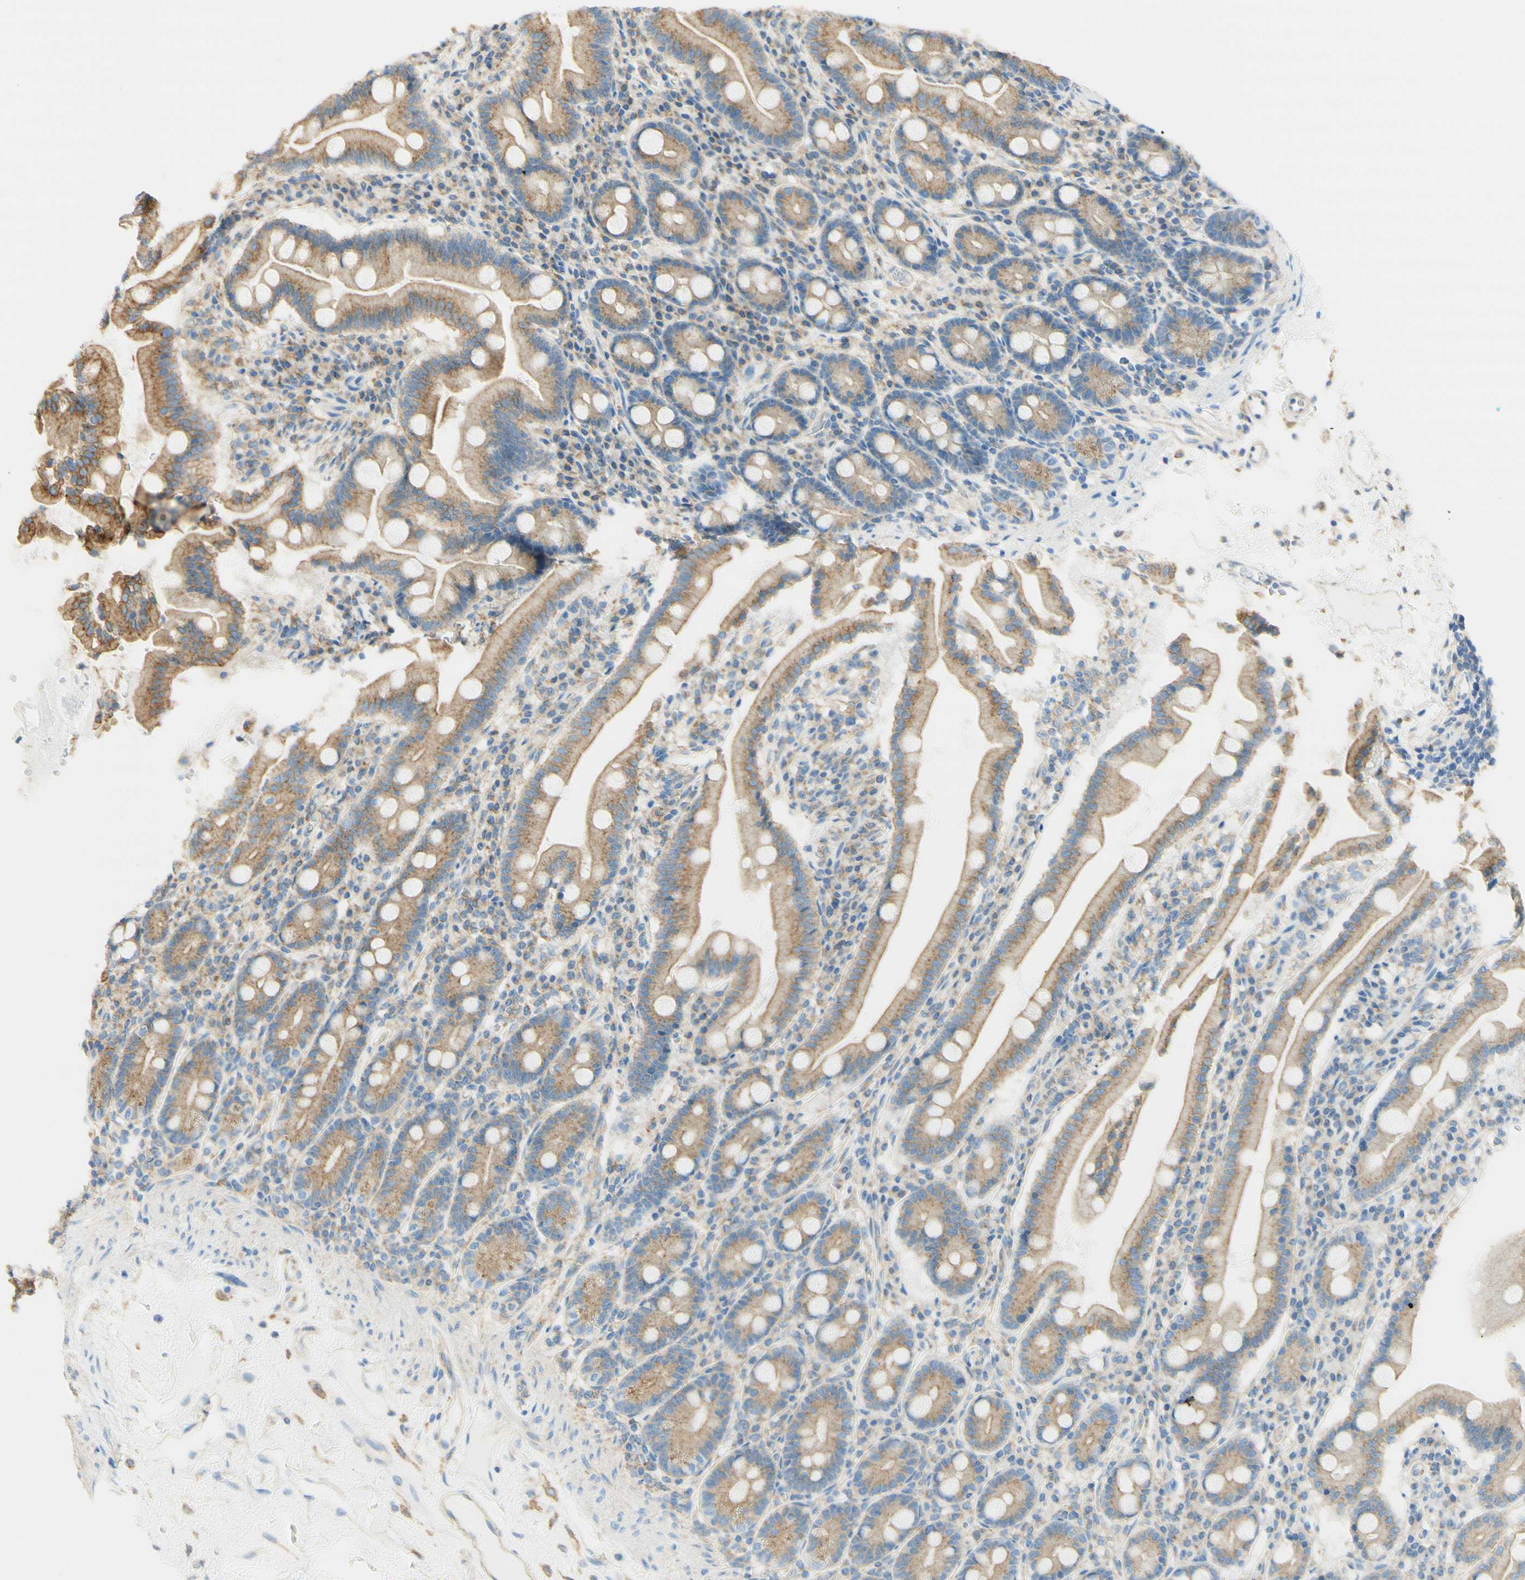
{"staining": {"intensity": "weak", "quantity": ">75%", "location": "cytoplasmic/membranous"}, "tissue": "duodenum", "cell_type": "Glandular cells", "image_type": "normal", "snomed": [{"axis": "morphology", "description": "Normal tissue, NOS"}, {"axis": "topography", "description": "Duodenum"}], "caption": "IHC (DAB) staining of unremarkable duodenum demonstrates weak cytoplasmic/membranous protein staining in about >75% of glandular cells.", "gene": "CLTC", "patient": {"sex": "male", "age": 50}}